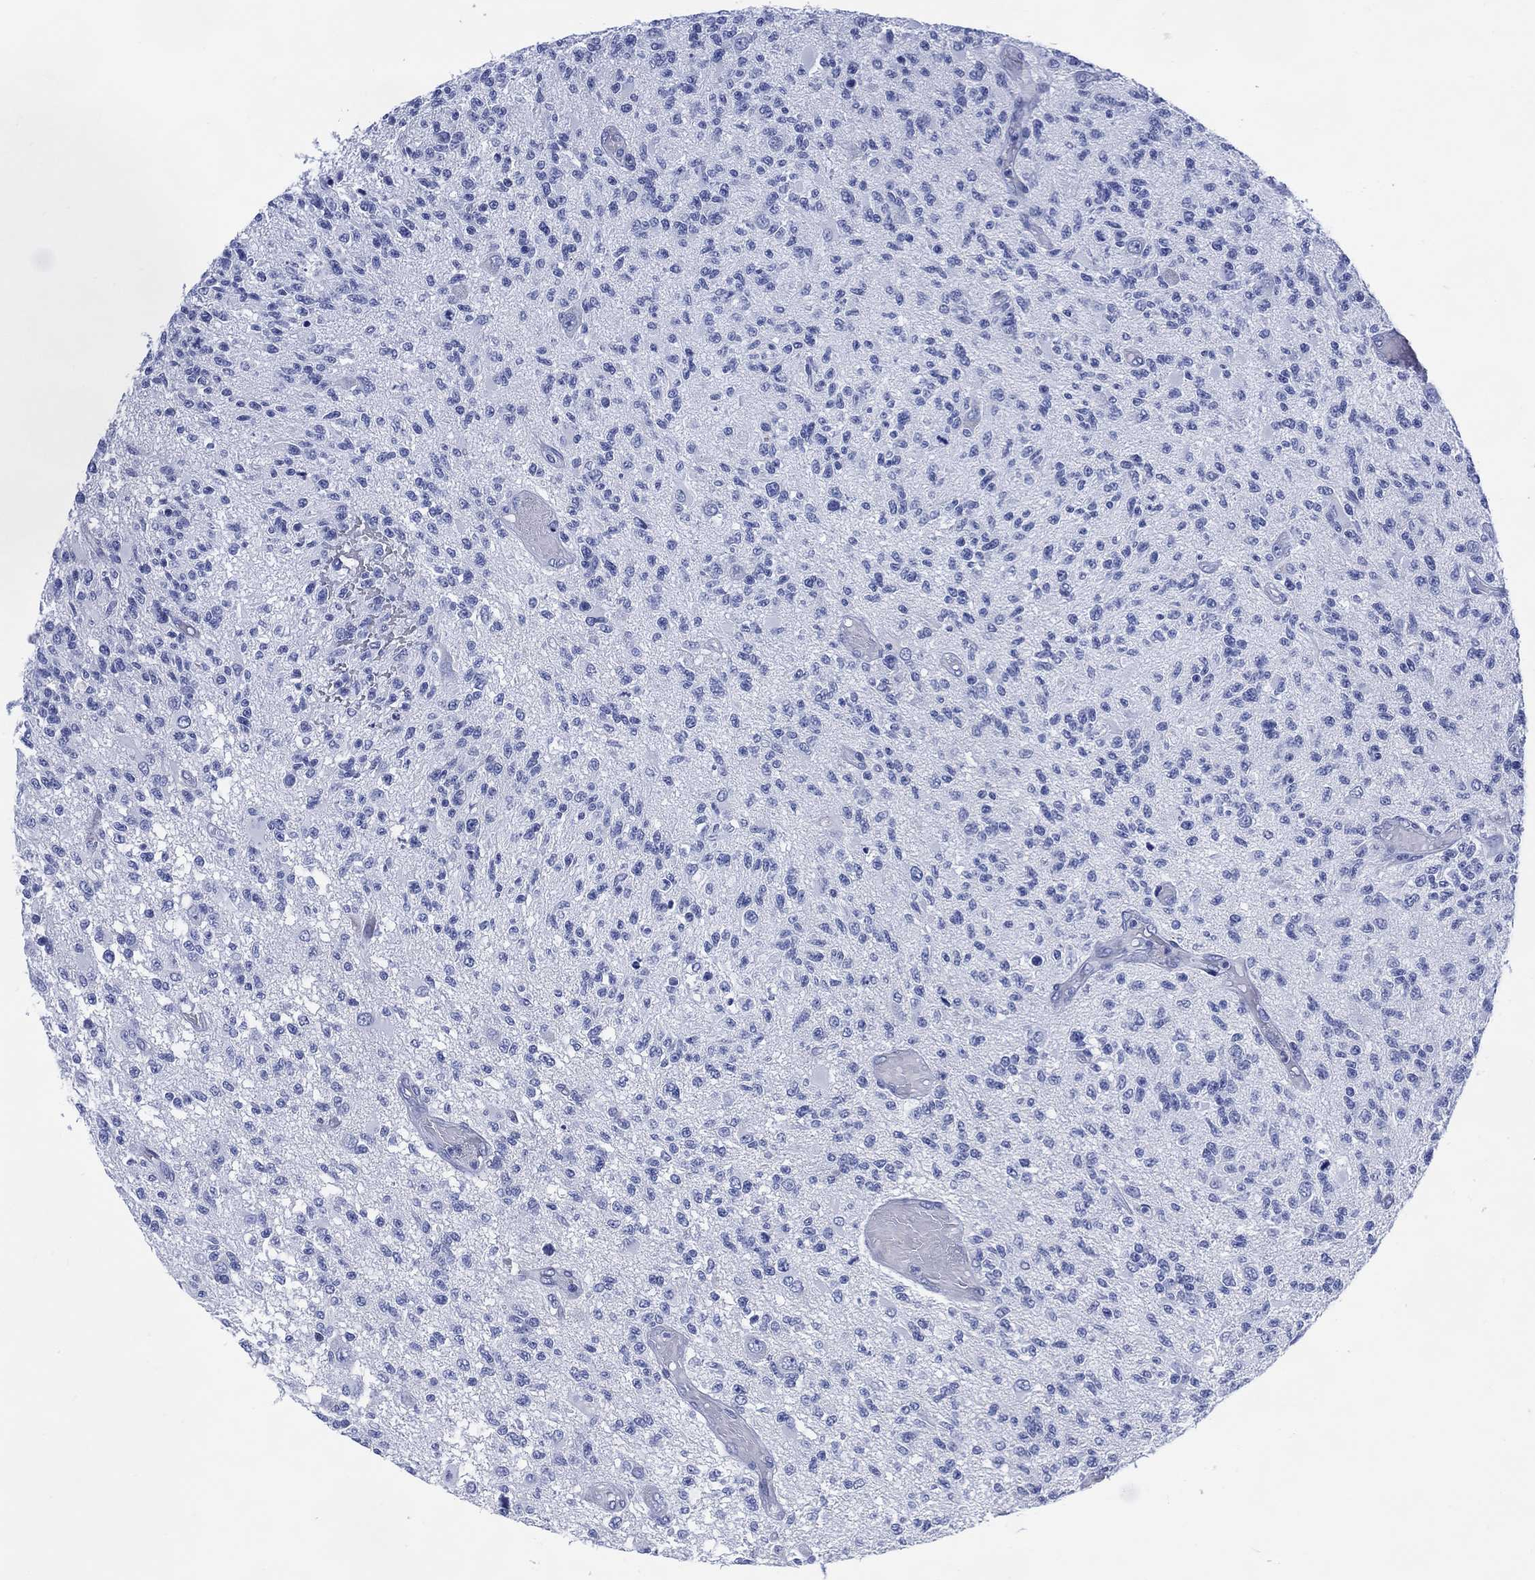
{"staining": {"intensity": "negative", "quantity": "none", "location": "none"}, "tissue": "glioma", "cell_type": "Tumor cells", "image_type": "cancer", "snomed": [{"axis": "morphology", "description": "Glioma, malignant, High grade"}, {"axis": "topography", "description": "Brain"}], "caption": "DAB immunohistochemical staining of glioma displays no significant expression in tumor cells.", "gene": "DDI1", "patient": {"sex": "female", "age": 63}}